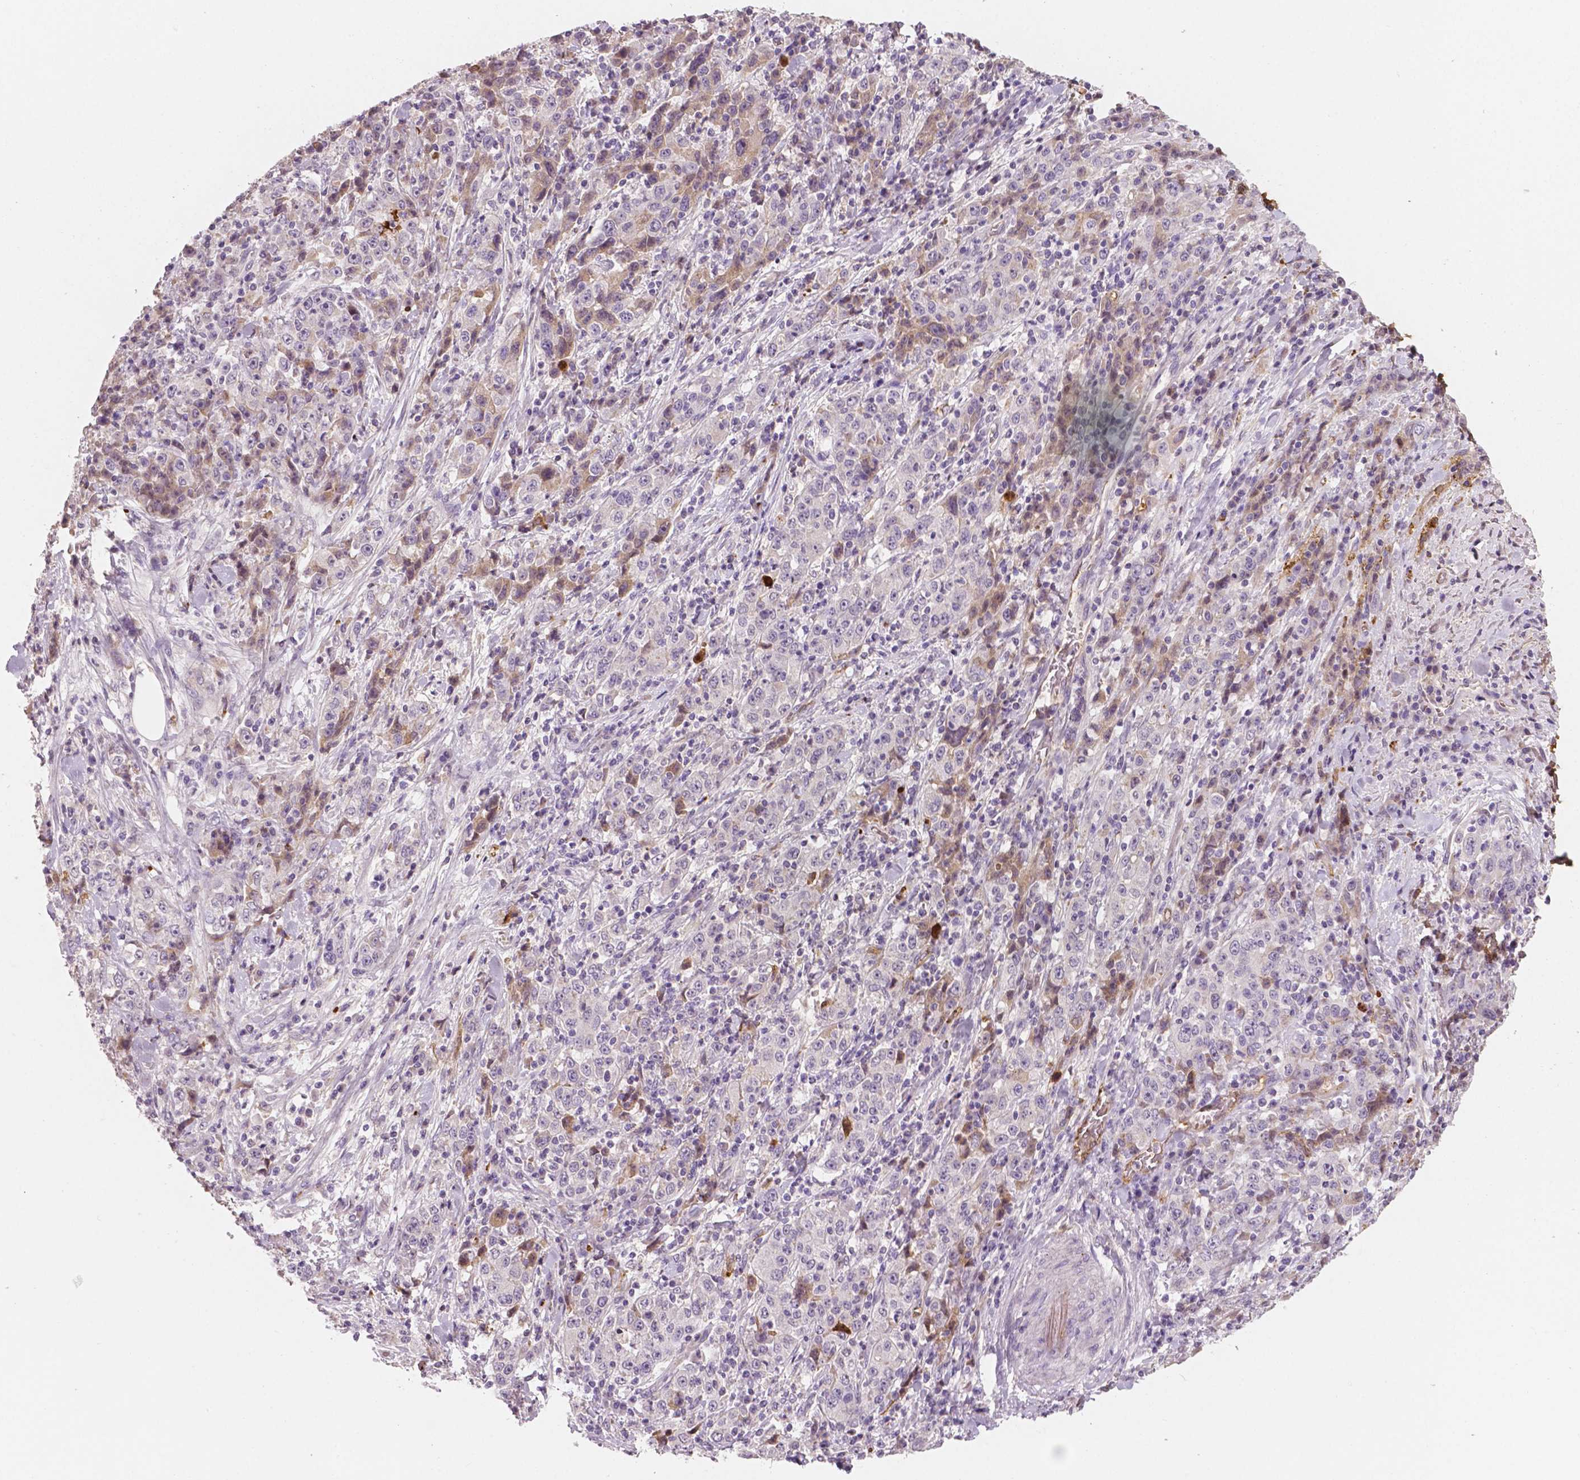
{"staining": {"intensity": "moderate", "quantity": "<25%", "location": "cytoplasmic/membranous"}, "tissue": "stomach cancer", "cell_type": "Tumor cells", "image_type": "cancer", "snomed": [{"axis": "morphology", "description": "Normal tissue, NOS"}, {"axis": "morphology", "description": "Adenocarcinoma, NOS"}, {"axis": "topography", "description": "Stomach, upper"}, {"axis": "topography", "description": "Stomach"}], "caption": "Stomach adenocarcinoma tissue demonstrates moderate cytoplasmic/membranous expression in approximately <25% of tumor cells, visualized by immunohistochemistry. Nuclei are stained in blue.", "gene": "APOA4", "patient": {"sex": "male", "age": 59}}